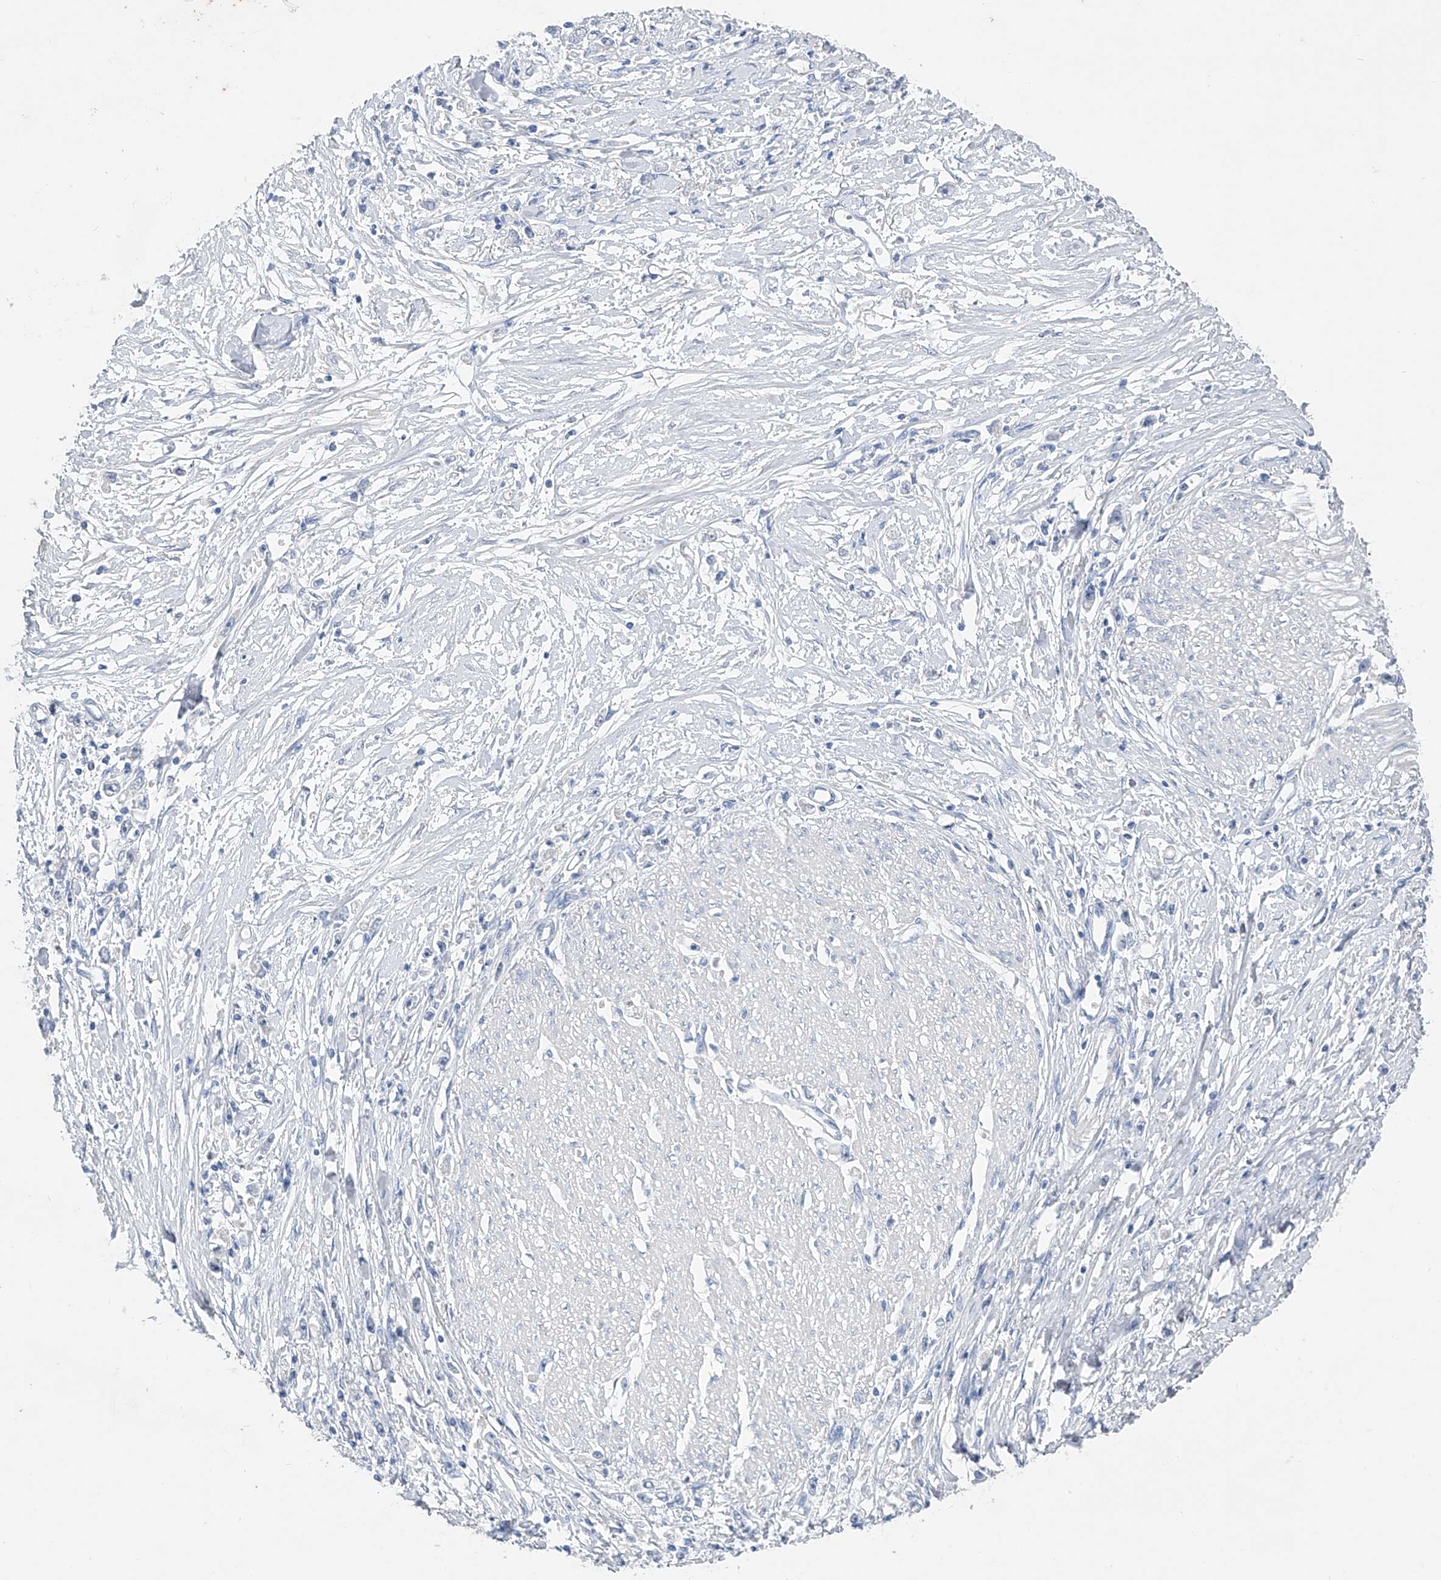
{"staining": {"intensity": "negative", "quantity": "none", "location": "none"}, "tissue": "stomach cancer", "cell_type": "Tumor cells", "image_type": "cancer", "snomed": [{"axis": "morphology", "description": "Adenocarcinoma, NOS"}, {"axis": "topography", "description": "Stomach"}], "caption": "Tumor cells are negative for protein expression in human adenocarcinoma (stomach). Nuclei are stained in blue.", "gene": "ADRA1A", "patient": {"sex": "female", "age": 59}}